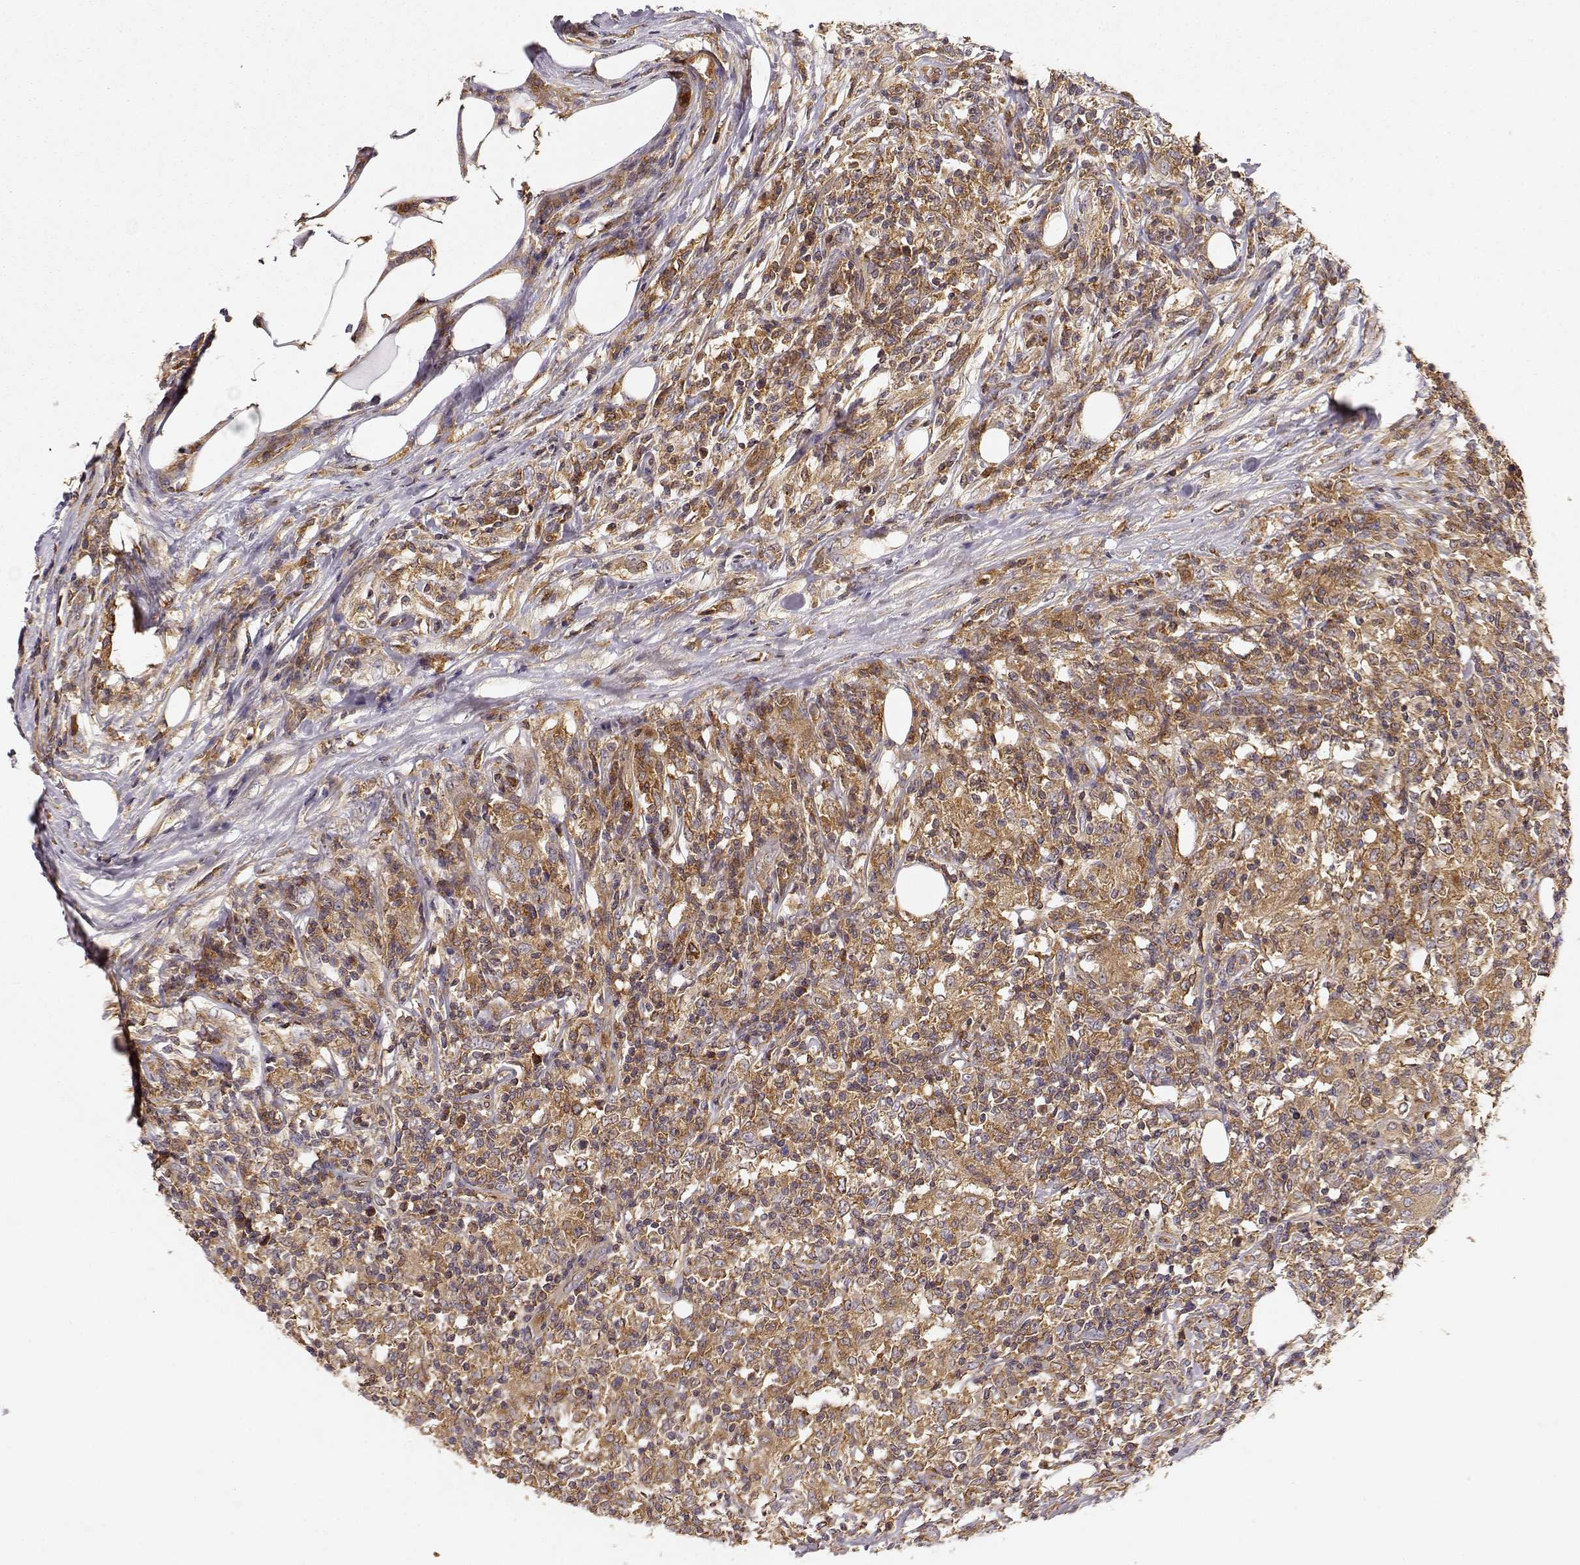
{"staining": {"intensity": "moderate", "quantity": ">75%", "location": "cytoplasmic/membranous"}, "tissue": "lymphoma", "cell_type": "Tumor cells", "image_type": "cancer", "snomed": [{"axis": "morphology", "description": "Malignant lymphoma, non-Hodgkin's type, High grade"}, {"axis": "topography", "description": "Lymph node"}], "caption": "Immunohistochemistry (IHC) (DAB) staining of human malignant lymphoma, non-Hodgkin's type (high-grade) demonstrates moderate cytoplasmic/membranous protein expression in approximately >75% of tumor cells.", "gene": "ARHGEF2", "patient": {"sex": "female", "age": 84}}